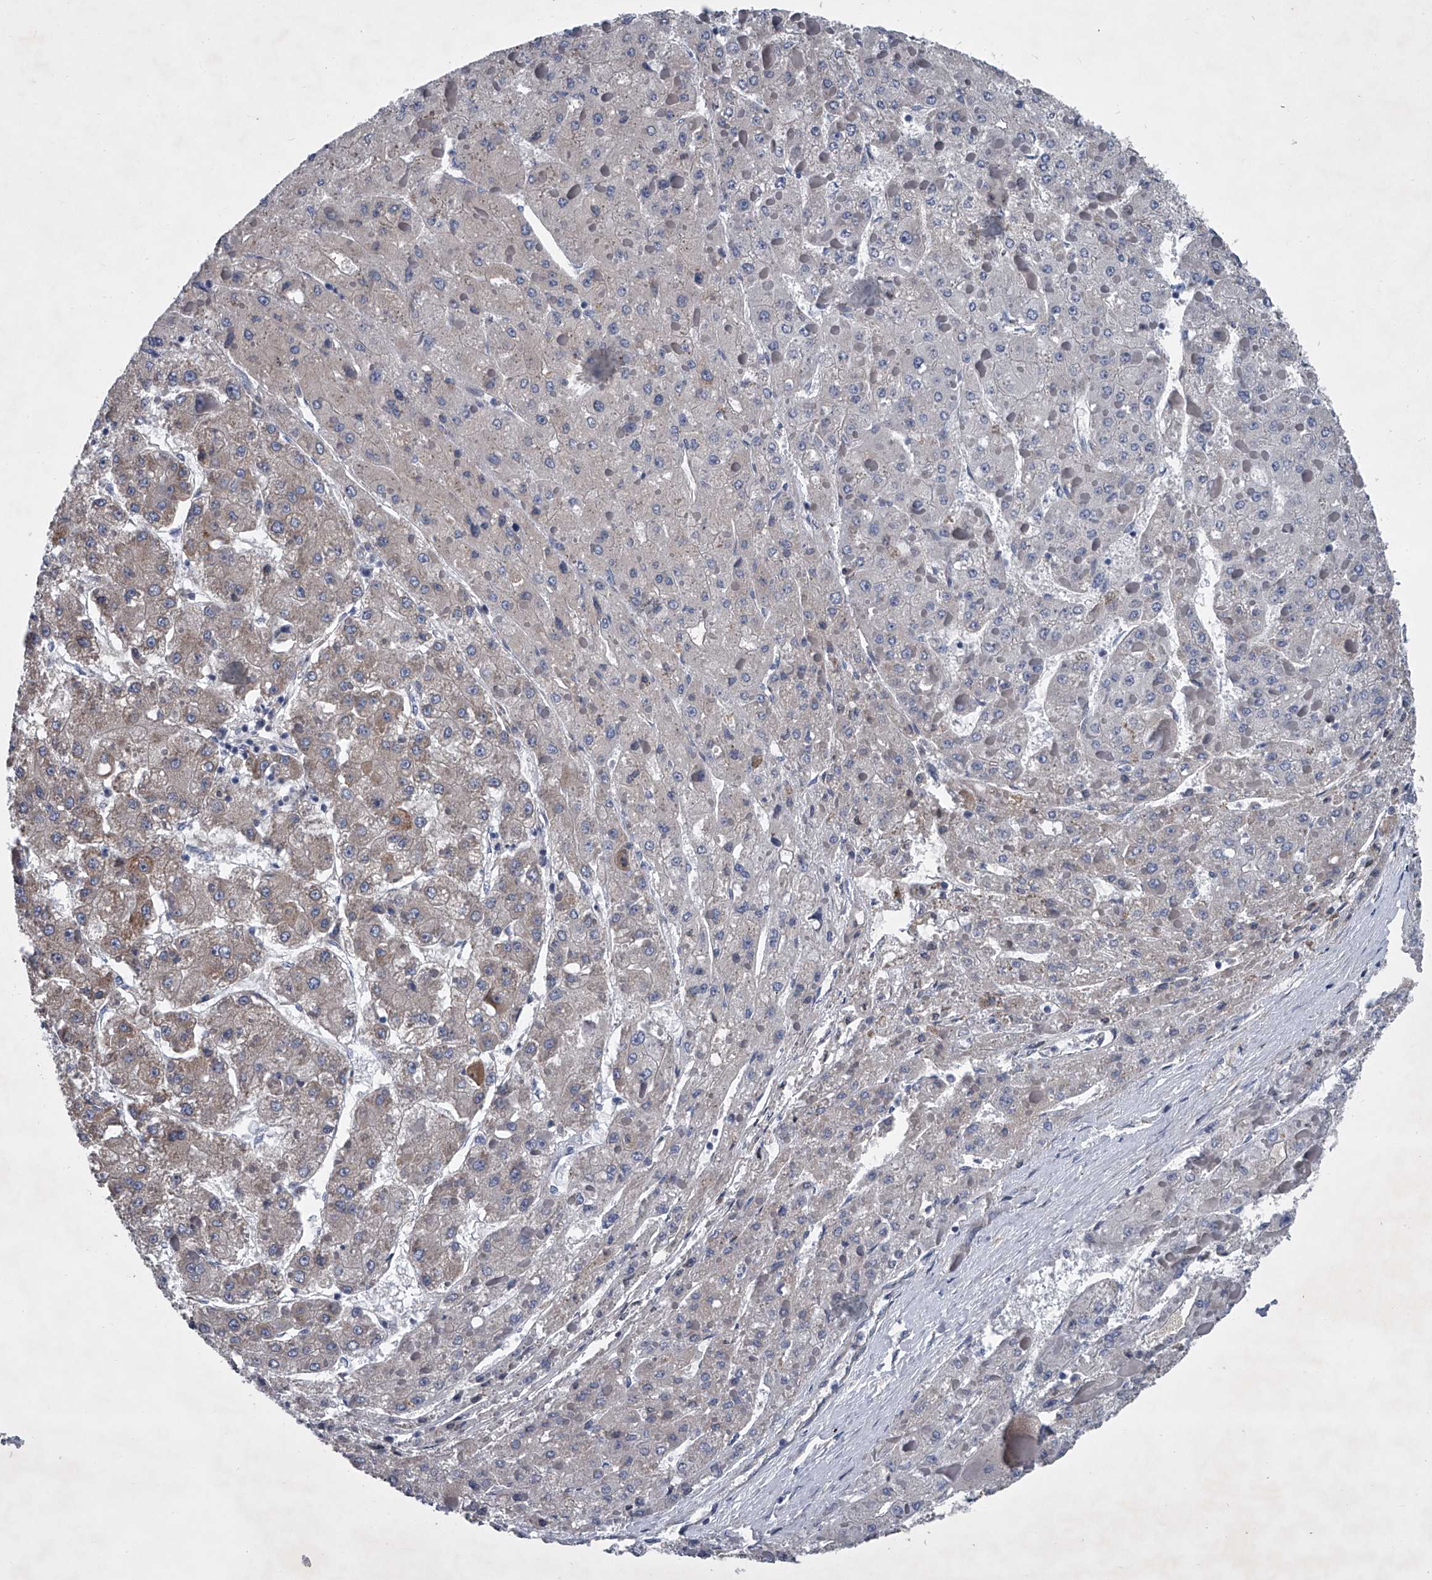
{"staining": {"intensity": "negative", "quantity": "none", "location": "none"}, "tissue": "liver cancer", "cell_type": "Tumor cells", "image_type": "cancer", "snomed": [{"axis": "morphology", "description": "Carcinoma, Hepatocellular, NOS"}, {"axis": "topography", "description": "Liver"}], "caption": "This histopathology image is of liver cancer (hepatocellular carcinoma) stained with immunohistochemistry to label a protein in brown with the nuclei are counter-stained blue. There is no positivity in tumor cells. The staining was performed using DAB to visualize the protein expression in brown, while the nuclei were stained in blue with hematoxylin (Magnification: 20x).", "gene": "ABCG1", "patient": {"sex": "female", "age": 73}}